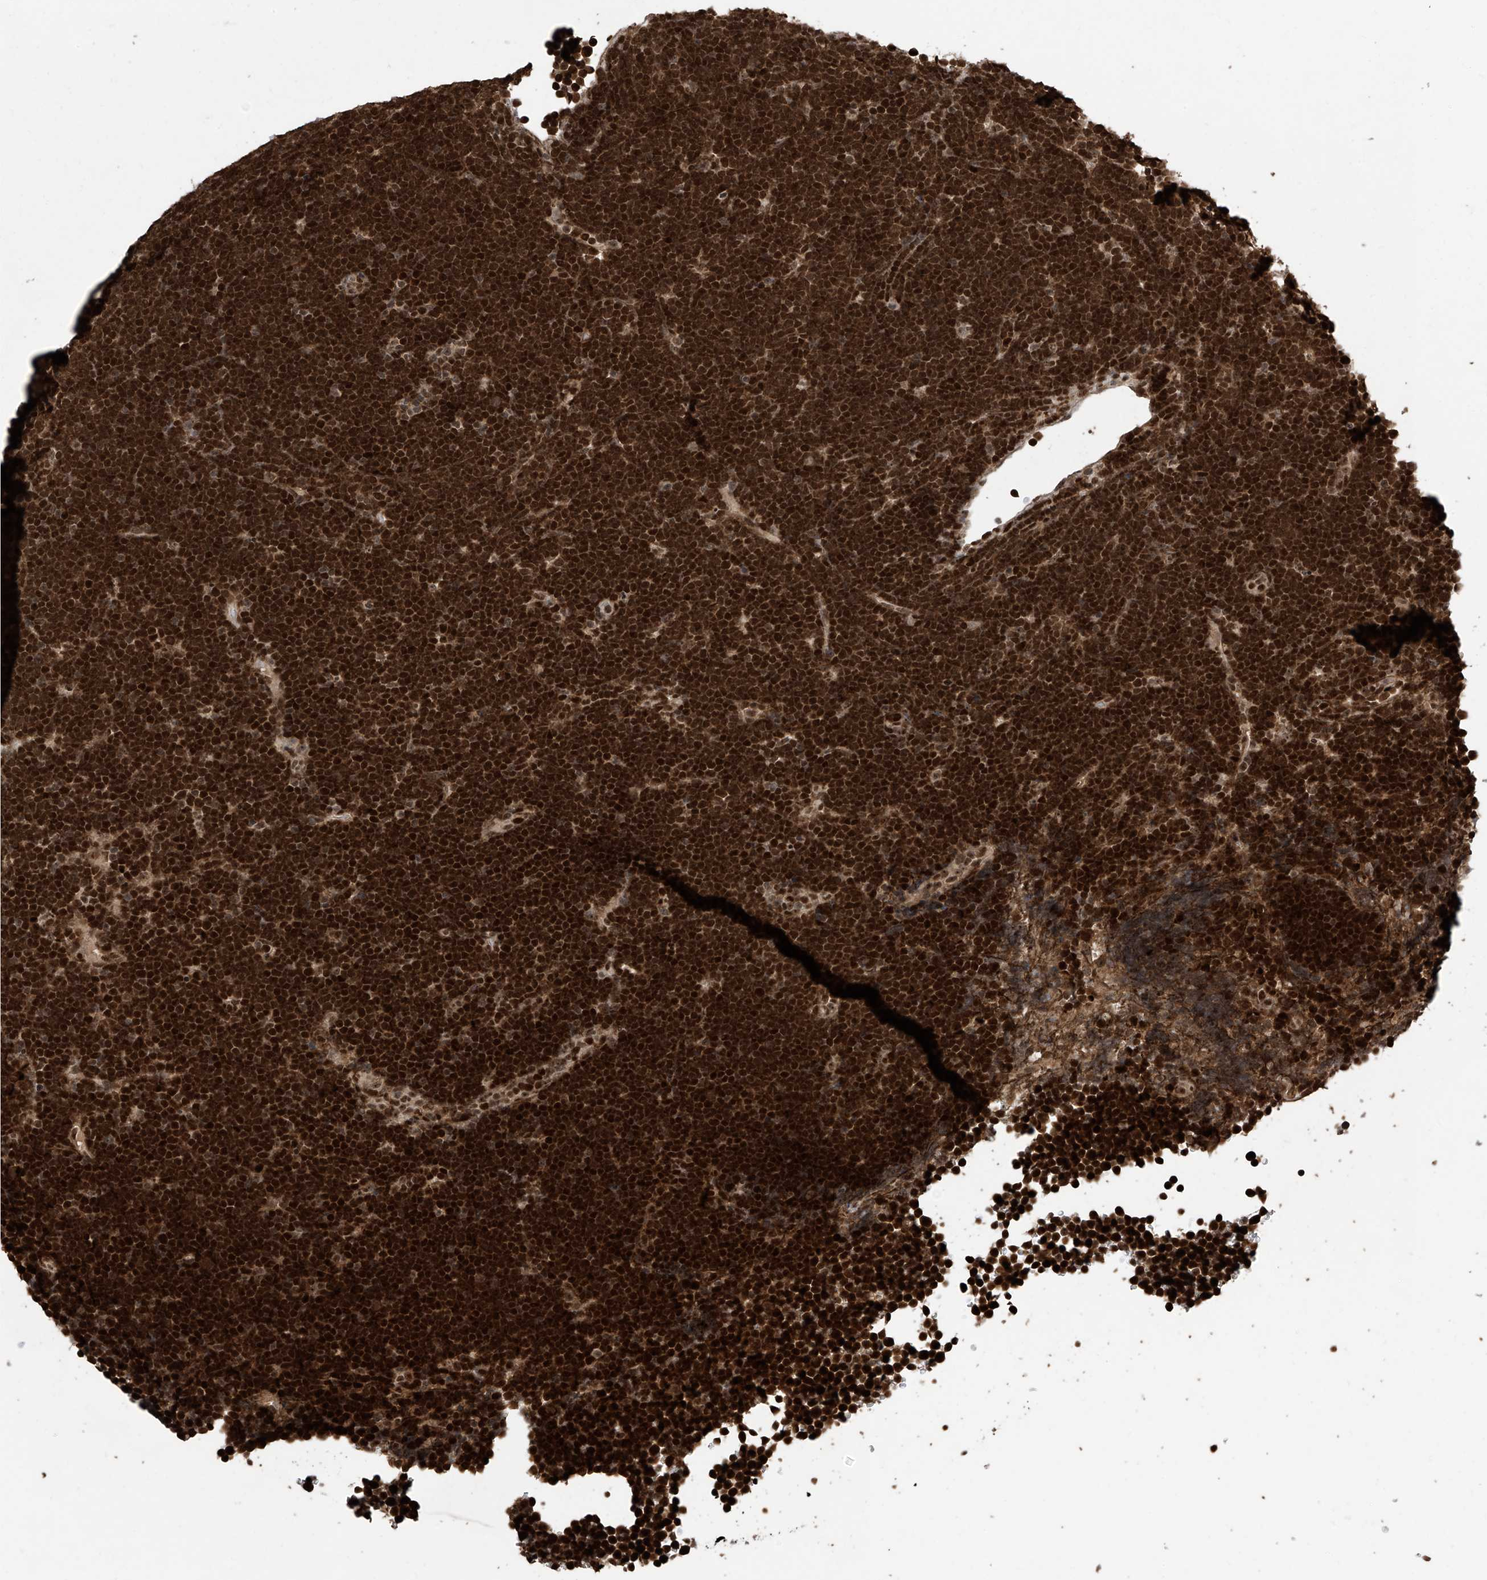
{"staining": {"intensity": "strong", "quantity": ">75%", "location": "nuclear"}, "tissue": "lymphoma", "cell_type": "Tumor cells", "image_type": "cancer", "snomed": [{"axis": "morphology", "description": "Malignant lymphoma, non-Hodgkin's type, High grade"}, {"axis": "topography", "description": "Lymph node"}], "caption": "Tumor cells demonstrate high levels of strong nuclear staining in about >75% of cells in human lymphoma.", "gene": "DNAJC9", "patient": {"sex": "male", "age": 13}}